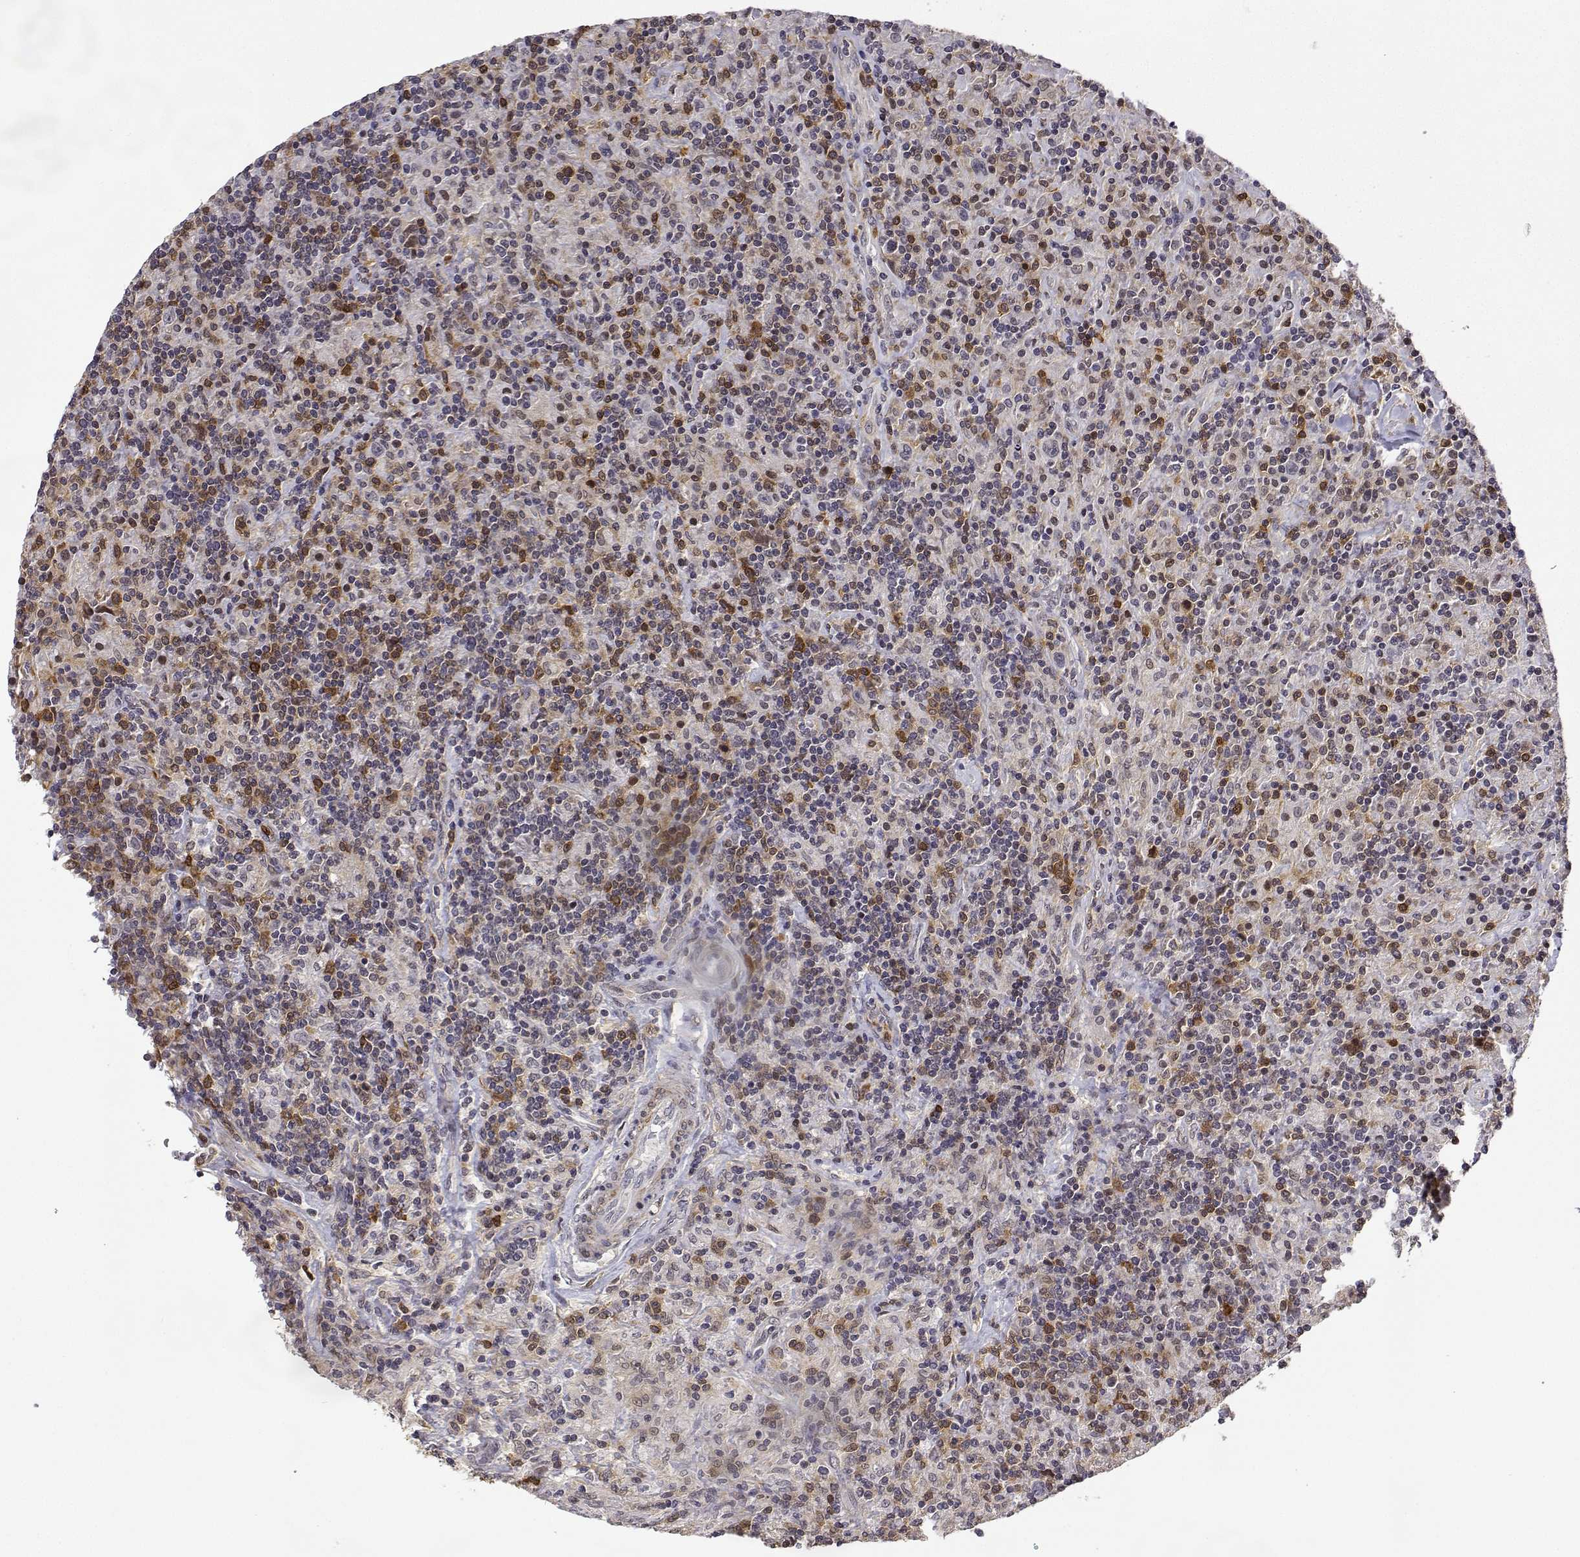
{"staining": {"intensity": "negative", "quantity": "none", "location": "none"}, "tissue": "lymphoma", "cell_type": "Tumor cells", "image_type": "cancer", "snomed": [{"axis": "morphology", "description": "Hodgkin's disease, NOS"}, {"axis": "topography", "description": "Lymph node"}], "caption": "This photomicrograph is of lymphoma stained with IHC to label a protein in brown with the nuclei are counter-stained blue. There is no positivity in tumor cells. The staining was performed using DAB (3,3'-diaminobenzidine) to visualize the protein expression in brown, while the nuclei were stained in blue with hematoxylin (Magnification: 20x).", "gene": "PHGDH", "patient": {"sex": "male", "age": 70}}